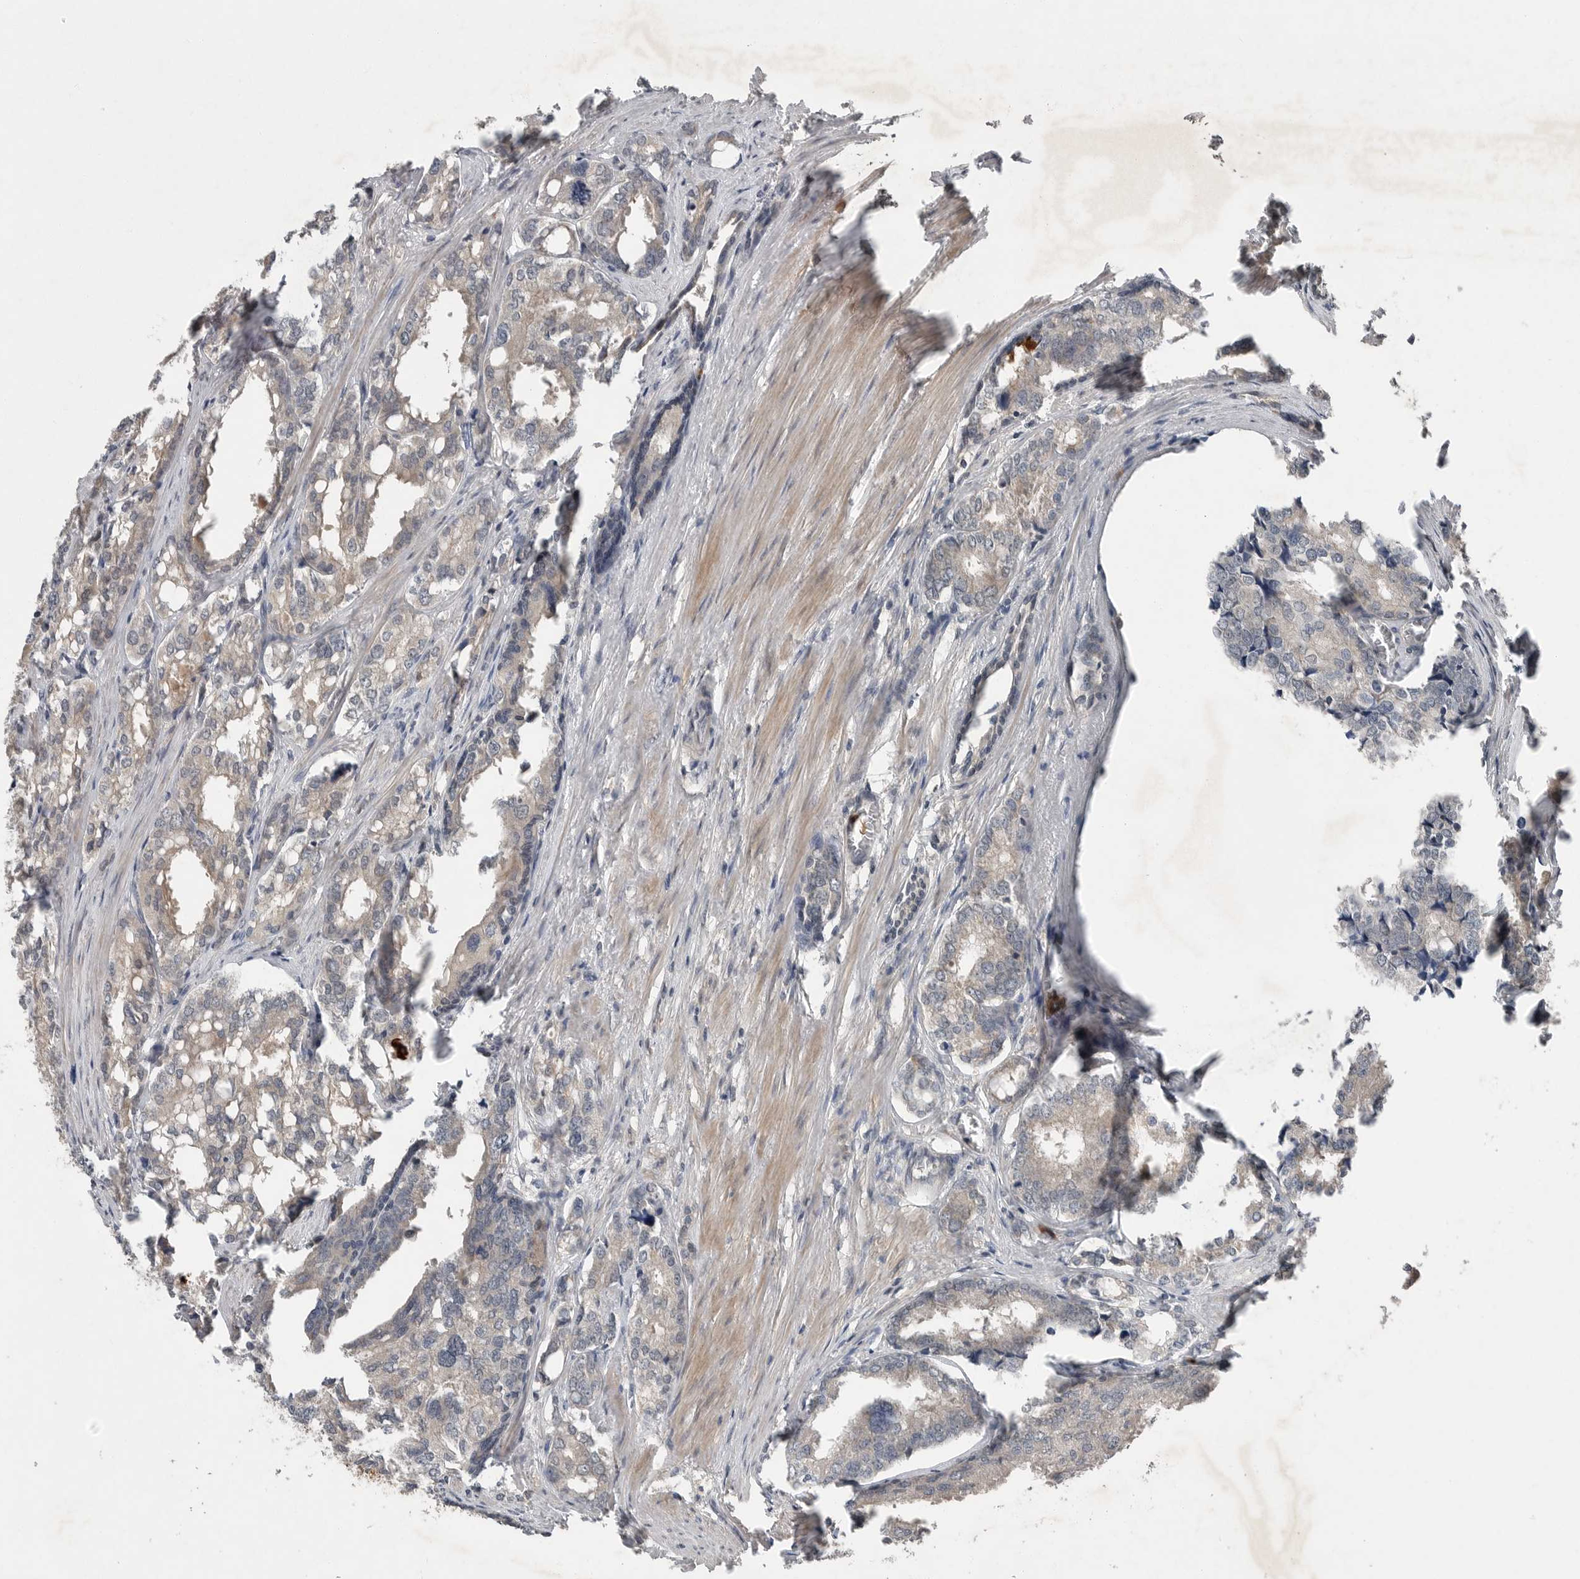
{"staining": {"intensity": "weak", "quantity": "25%-75%", "location": "cytoplasmic/membranous"}, "tissue": "prostate cancer", "cell_type": "Tumor cells", "image_type": "cancer", "snomed": [{"axis": "morphology", "description": "Adenocarcinoma, High grade"}, {"axis": "topography", "description": "Prostate"}], "caption": "Immunohistochemical staining of human prostate cancer (adenocarcinoma (high-grade)) exhibits low levels of weak cytoplasmic/membranous protein staining in approximately 25%-75% of tumor cells. (DAB (3,3'-diaminobenzidine) = brown stain, brightfield microscopy at high magnification).", "gene": "SCP2", "patient": {"sex": "male", "age": 50}}